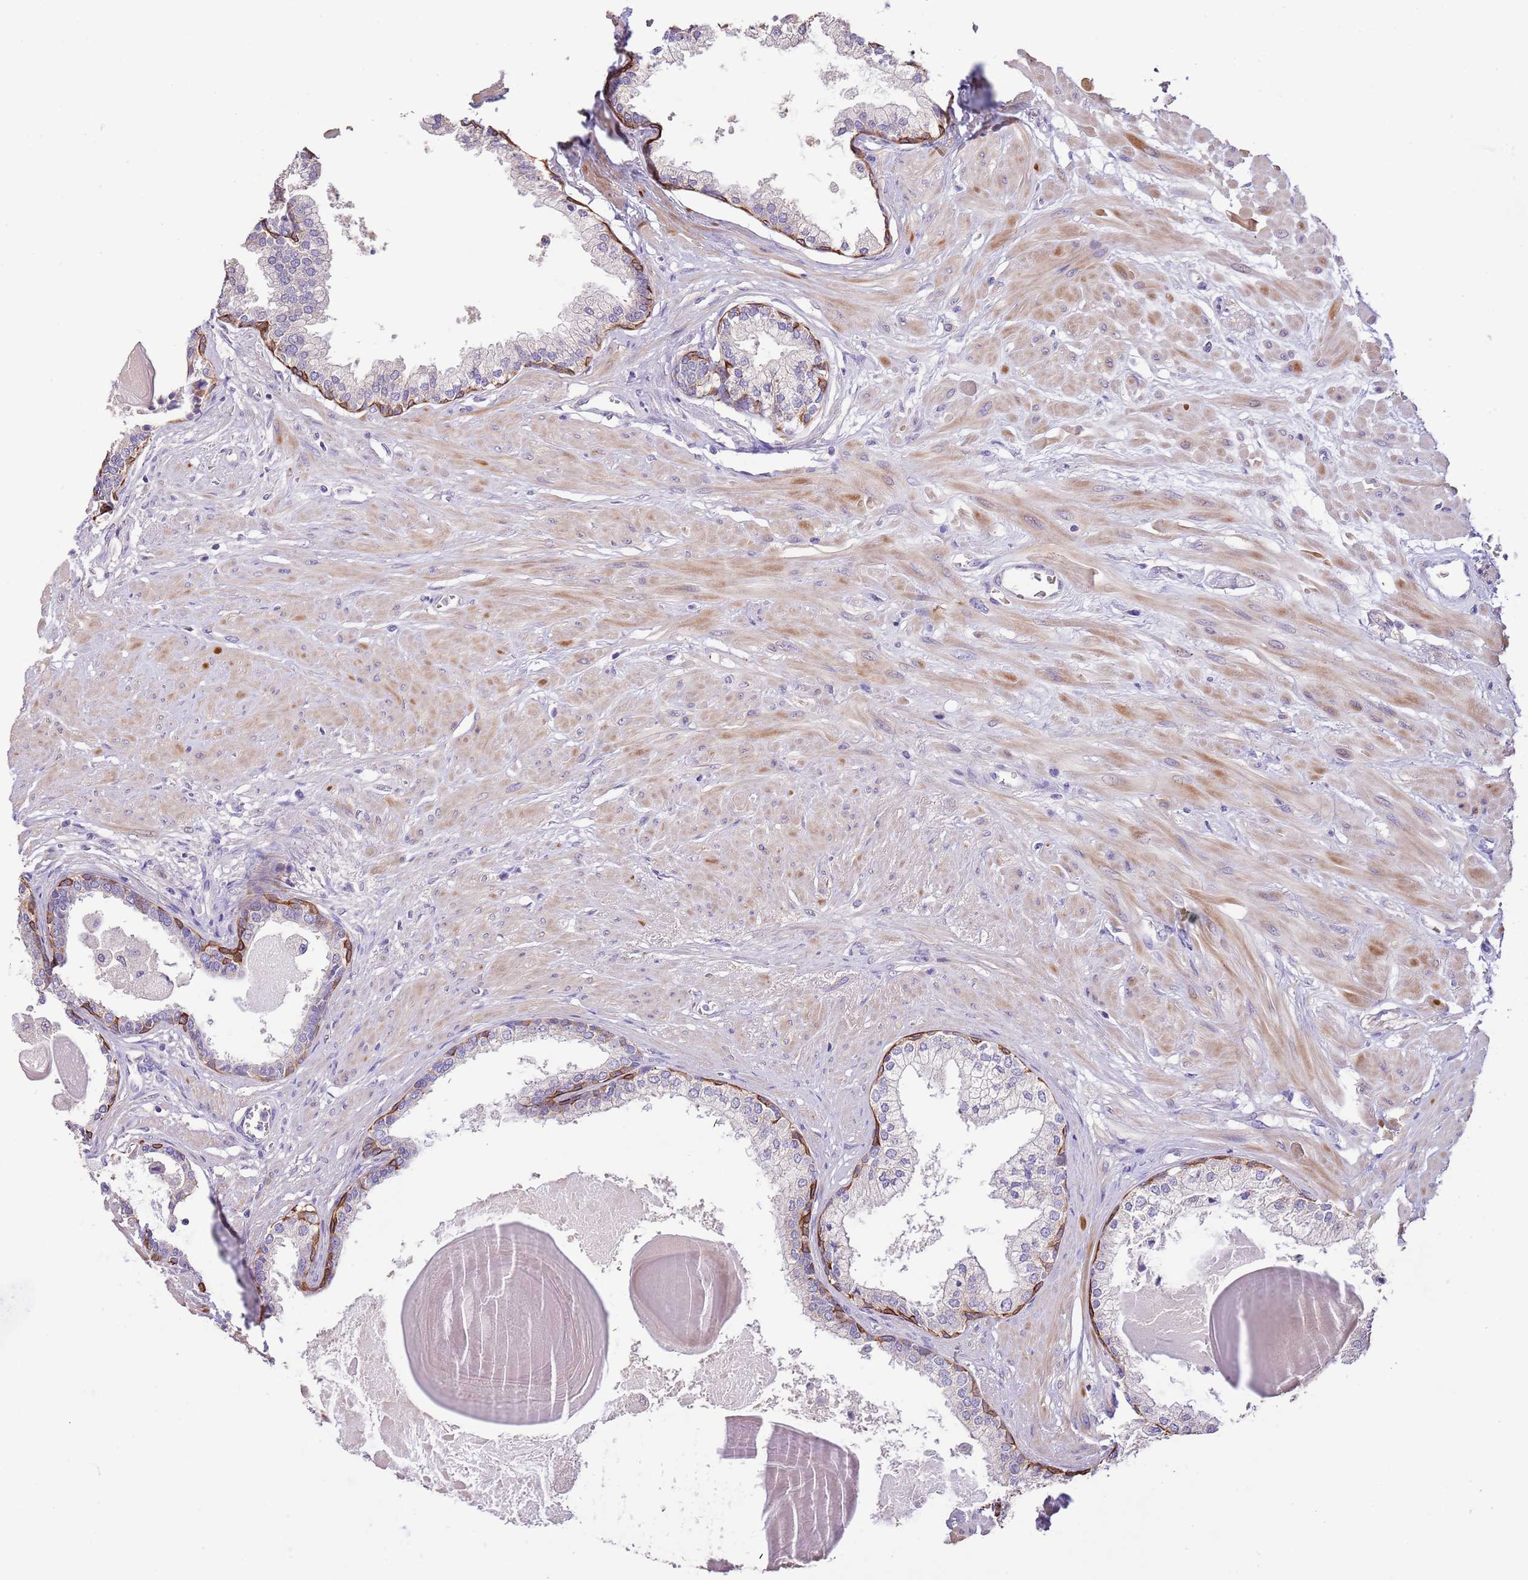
{"staining": {"intensity": "strong", "quantity": "<25%", "location": "cytoplasmic/membranous"}, "tissue": "prostate", "cell_type": "Glandular cells", "image_type": "normal", "snomed": [{"axis": "morphology", "description": "Normal tissue, NOS"}, {"axis": "topography", "description": "Prostate"}], "caption": "Prostate stained with a brown dye reveals strong cytoplasmic/membranous positive positivity in about <25% of glandular cells.", "gene": "ZNF658", "patient": {"sex": "male", "age": 57}}